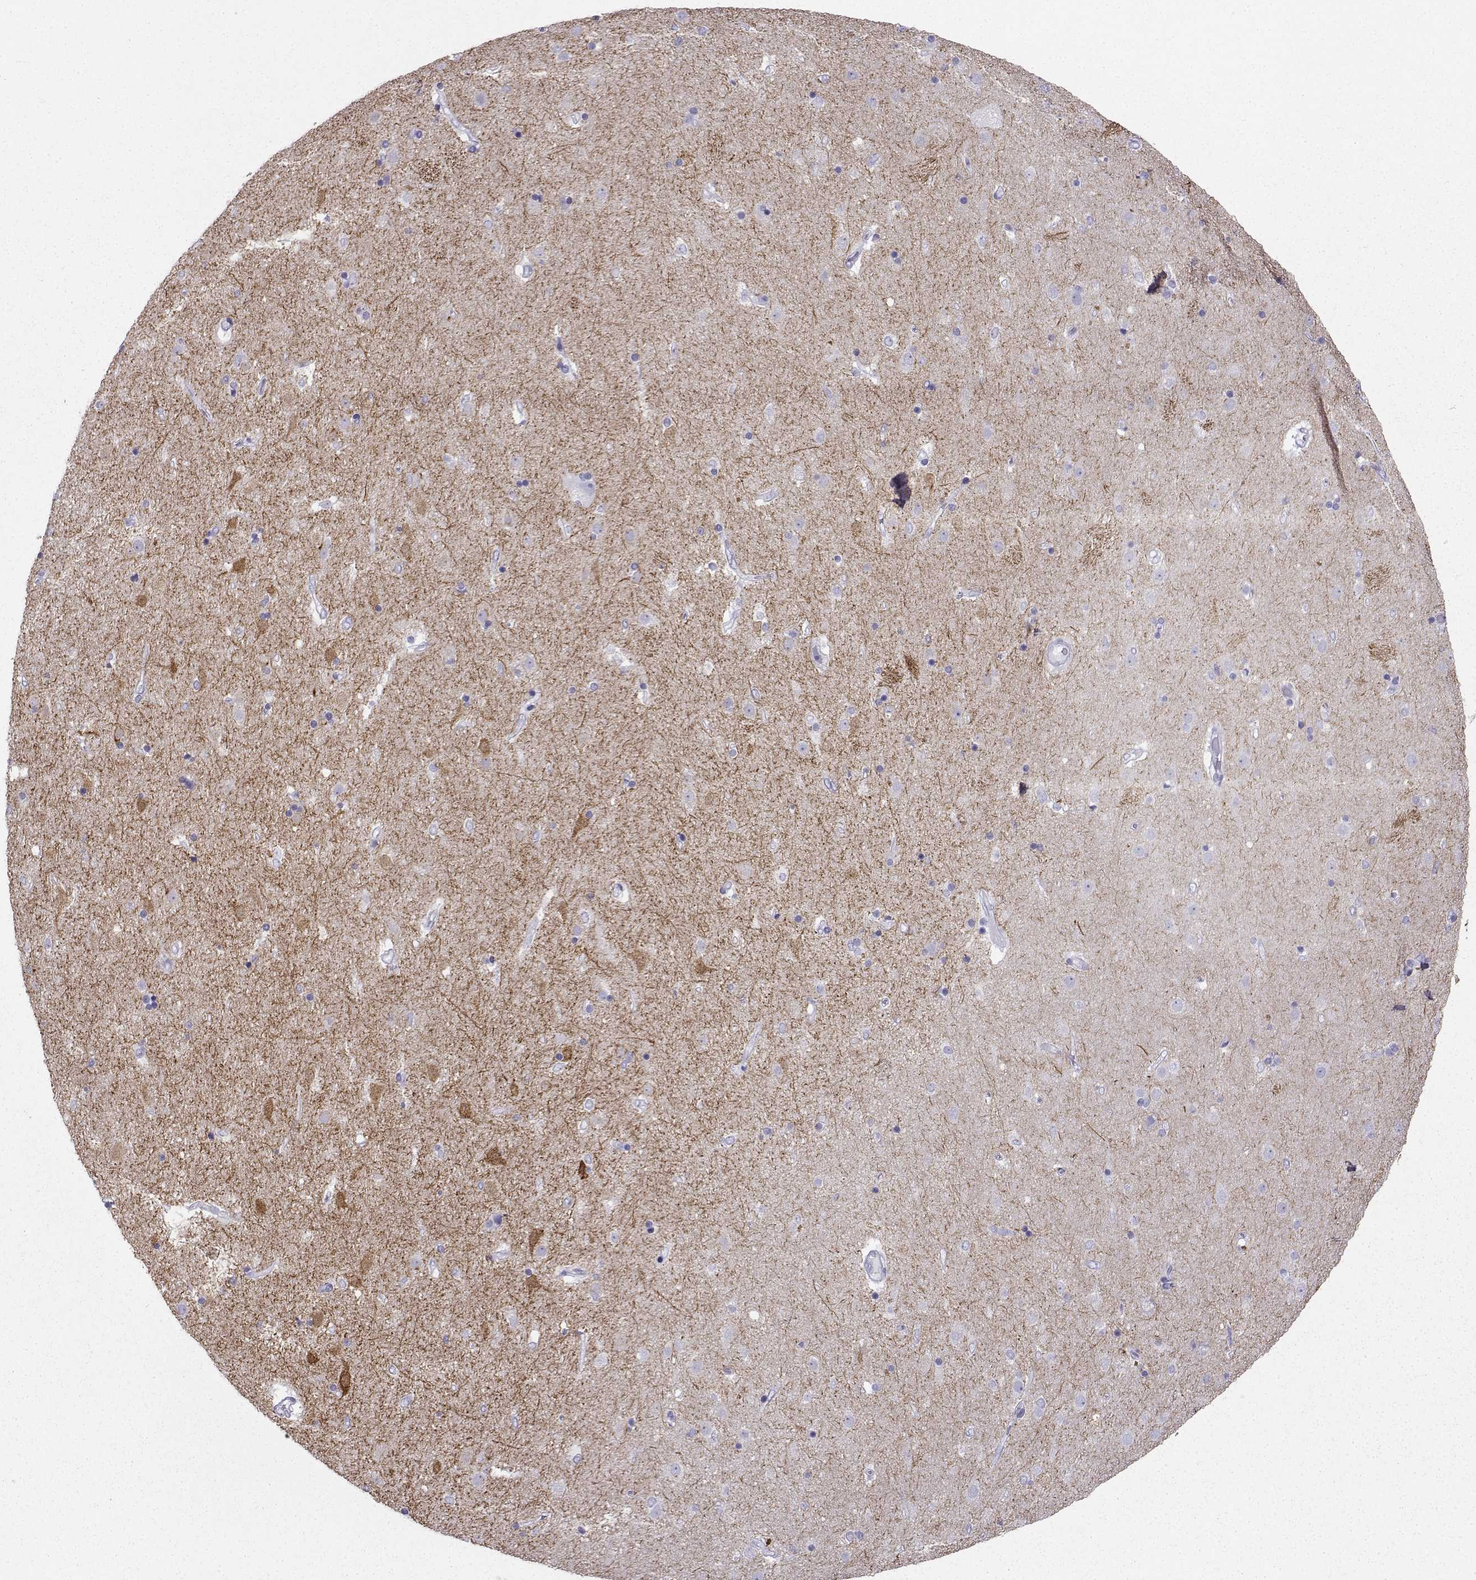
{"staining": {"intensity": "negative", "quantity": "none", "location": "none"}, "tissue": "caudate", "cell_type": "Glial cells", "image_type": "normal", "snomed": [{"axis": "morphology", "description": "Normal tissue, NOS"}, {"axis": "topography", "description": "Lateral ventricle wall"}], "caption": "Glial cells are negative for brown protein staining in benign caudate. The staining was performed using DAB (3,3'-diaminobenzidine) to visualize the protein expression in brown, while the nuclei were stained in blue with hematoxylin (Magnification: 20x).", "gene": "NEFL", "patient": {"sex": "female", "age": 71}}